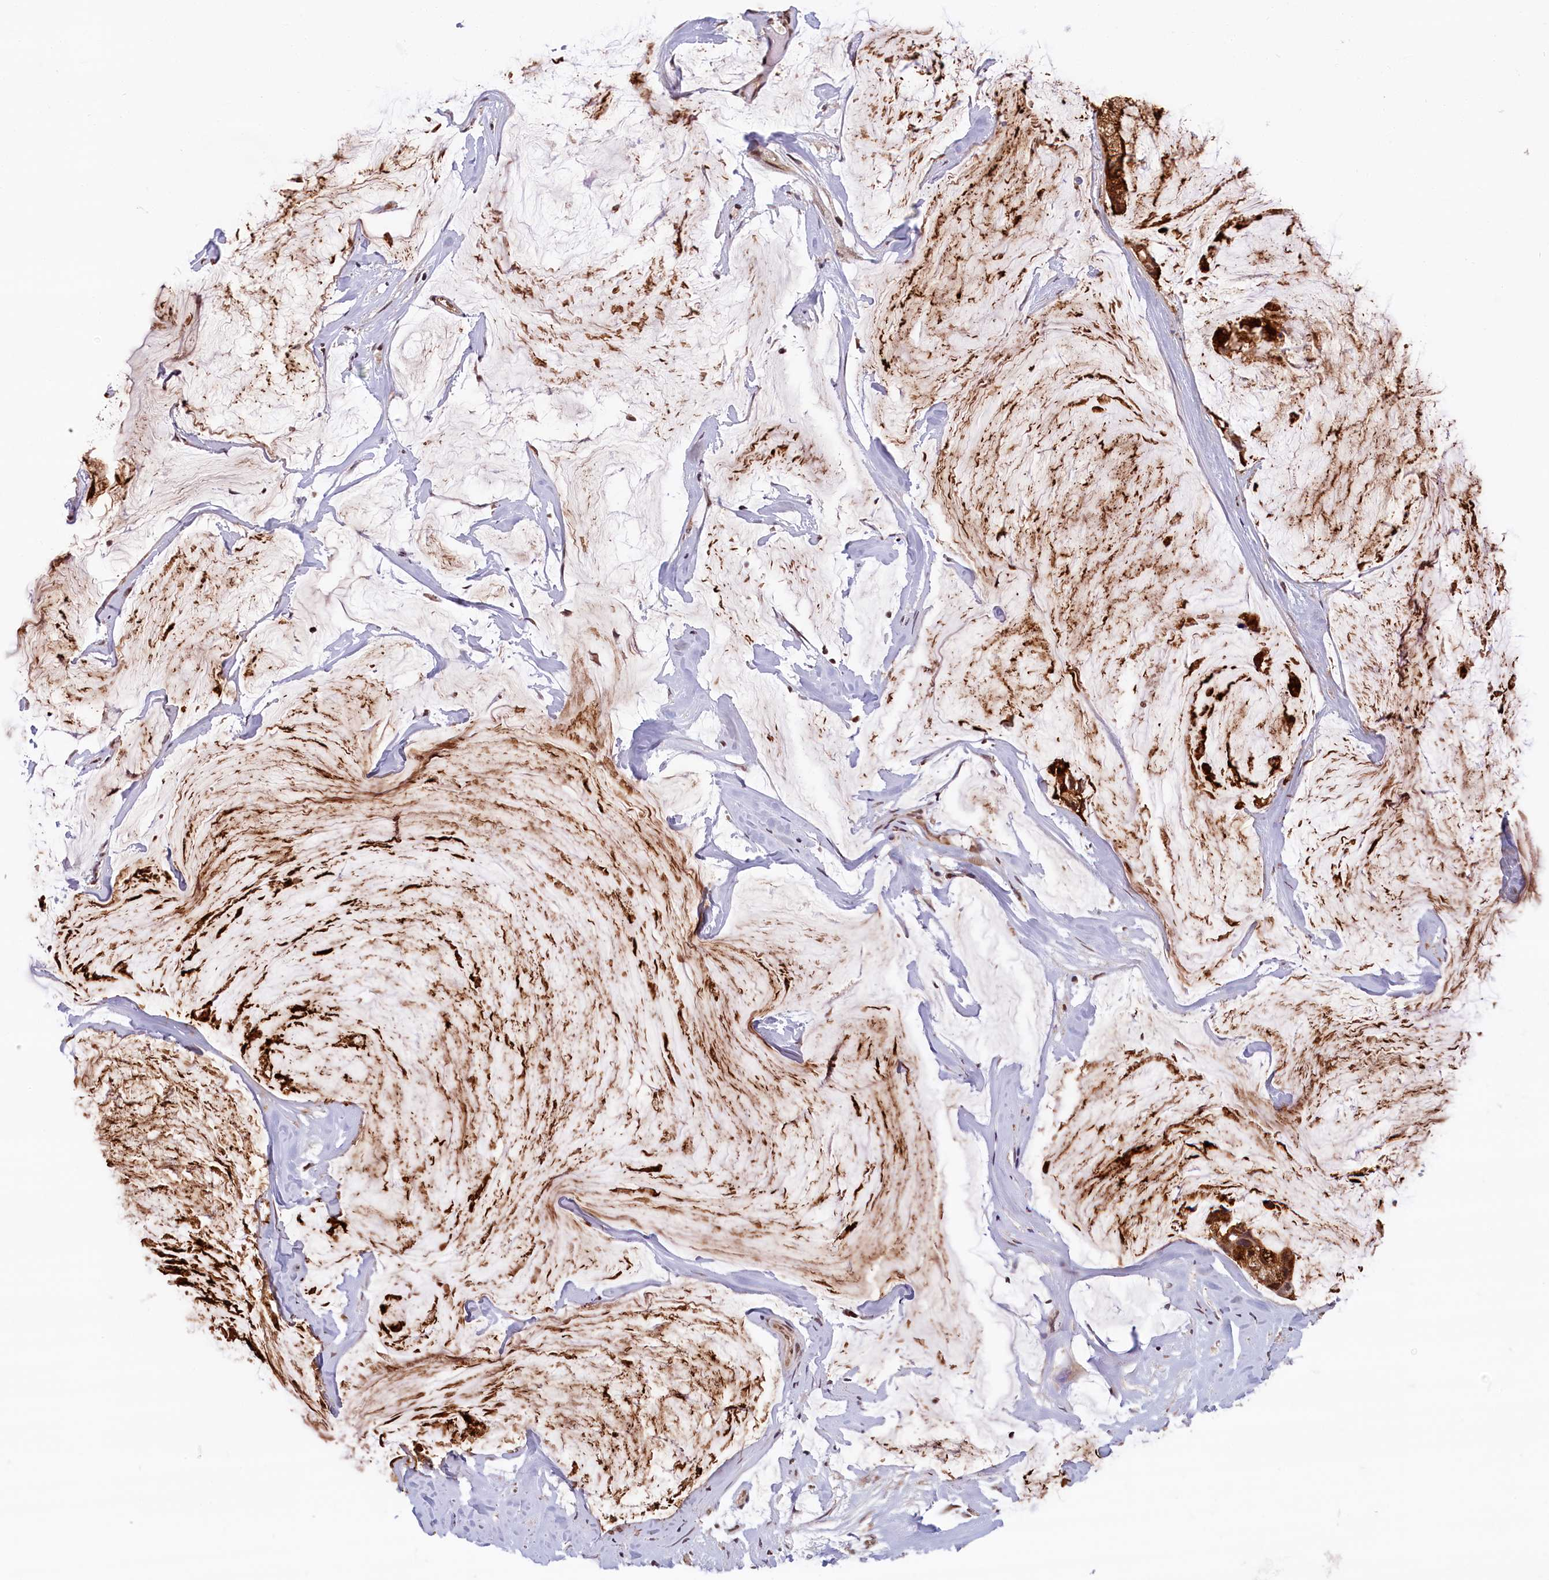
{"staining": {"intensity": "strong", "quantity": "25%-75%", "location": "cytoplasmic/membranous,nuclear"}, "tissue": "ovarian cancer", "cell_type": "Tumor cells", "image_type": "cancer", "snomed": [{"axis": "morphology", "description": "Cystadenocarcinoma, mucinous, NOS"}, {"axis": "topography", "description": "Ovary"}], "caption": "Protein expression analysis of ovarian cancer displays strong cytoplasmic/membranous and nuclear positivity in about 25%-75% of tumor cells.", "gene": "KCNK6", "patient": {"sex": "female", "age": 39}}